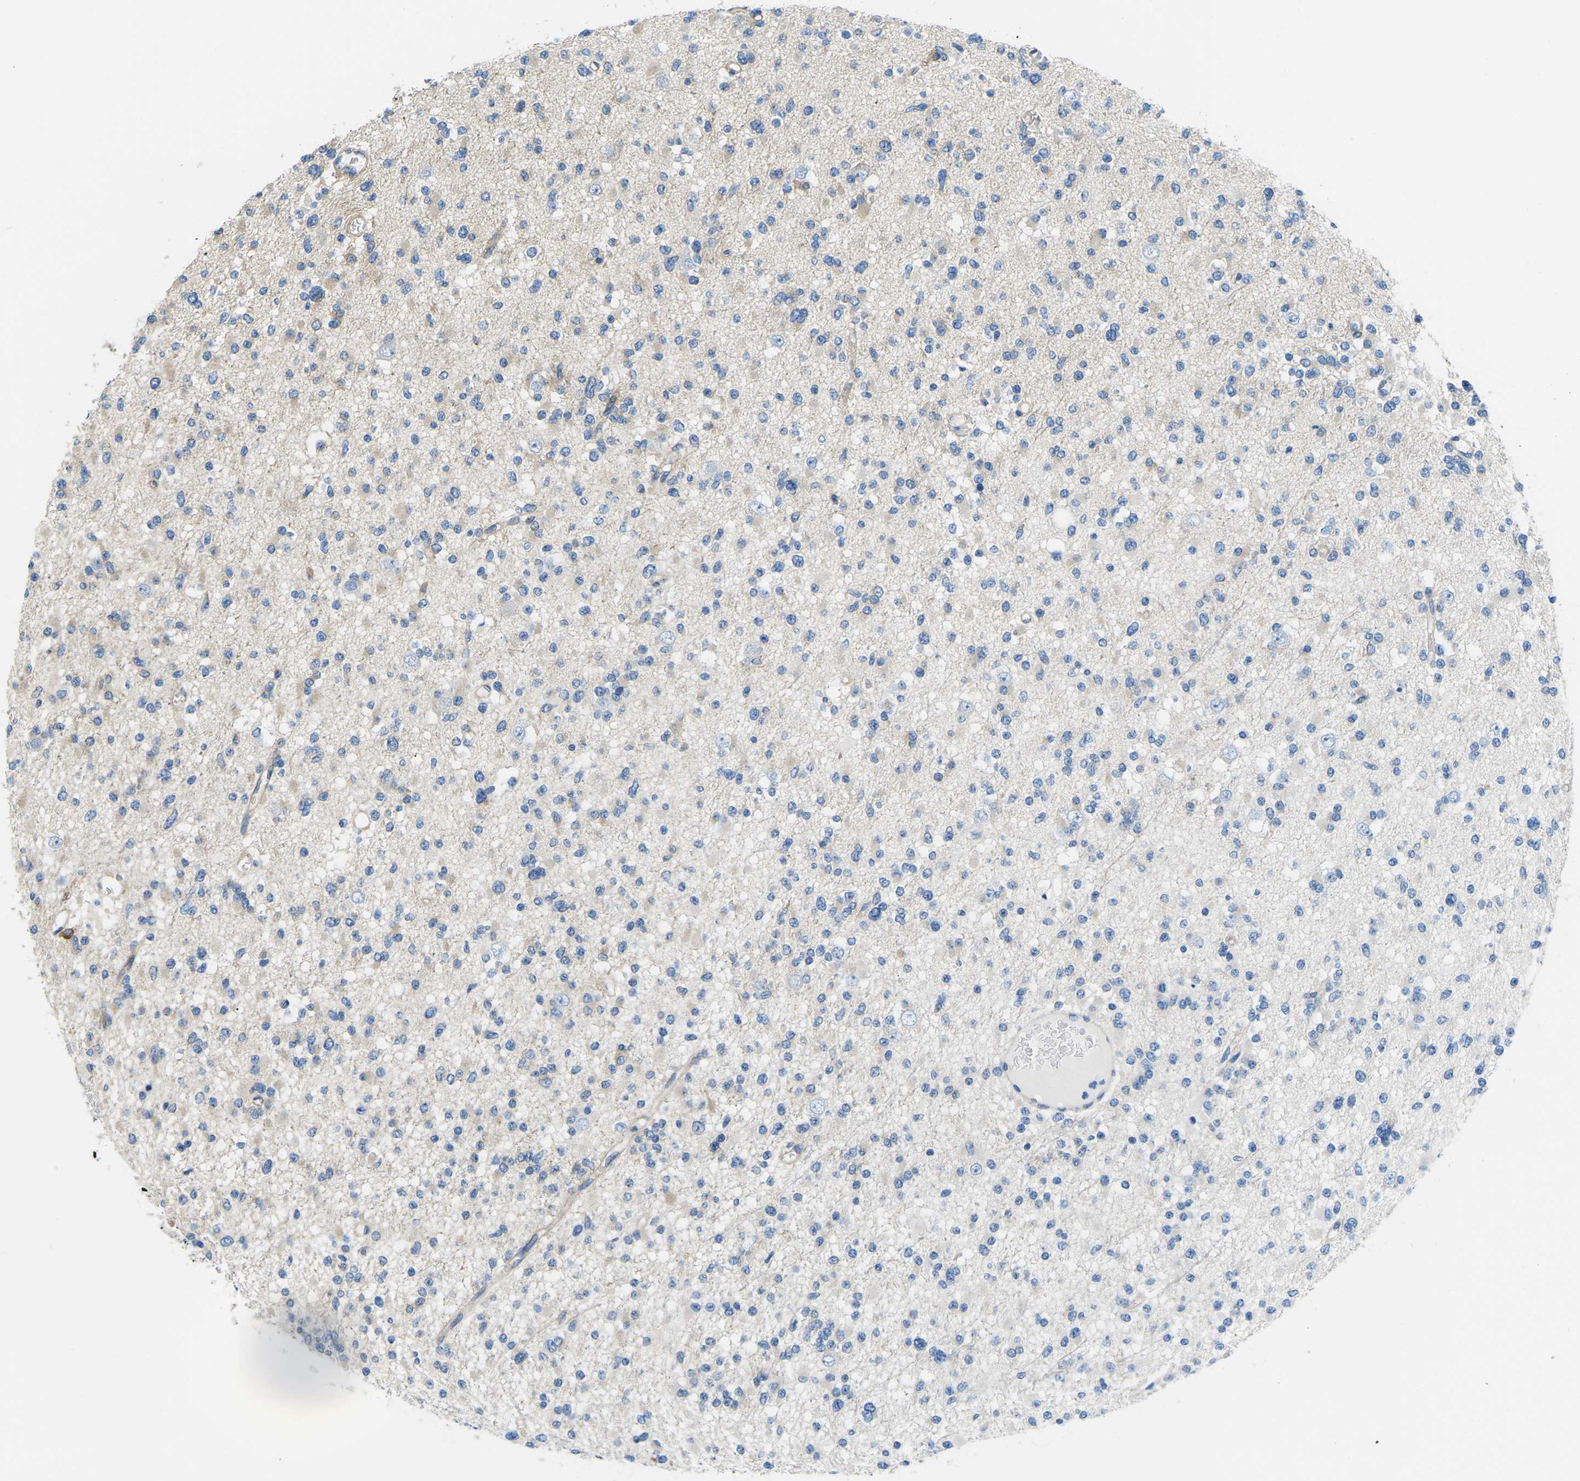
{"staining": {"intensity": "weak", "quantity": "<25%", "location": "cytoplasmic/membranous"}, "tissue": "glioma", "cell_type": "Tumor cells", "image_type": "cancer", "snomed": [{"axis": "morphology", "description": "Glioma, malignant, Low grade"}, {"axis": "topography", "description": "Brain"}], "caption": "Glioma was stained to show a protein in brown. There is no significant positivity in tumor cells.", "gene": "DLG1", "patient": {"sex": "female", "age": 22}}